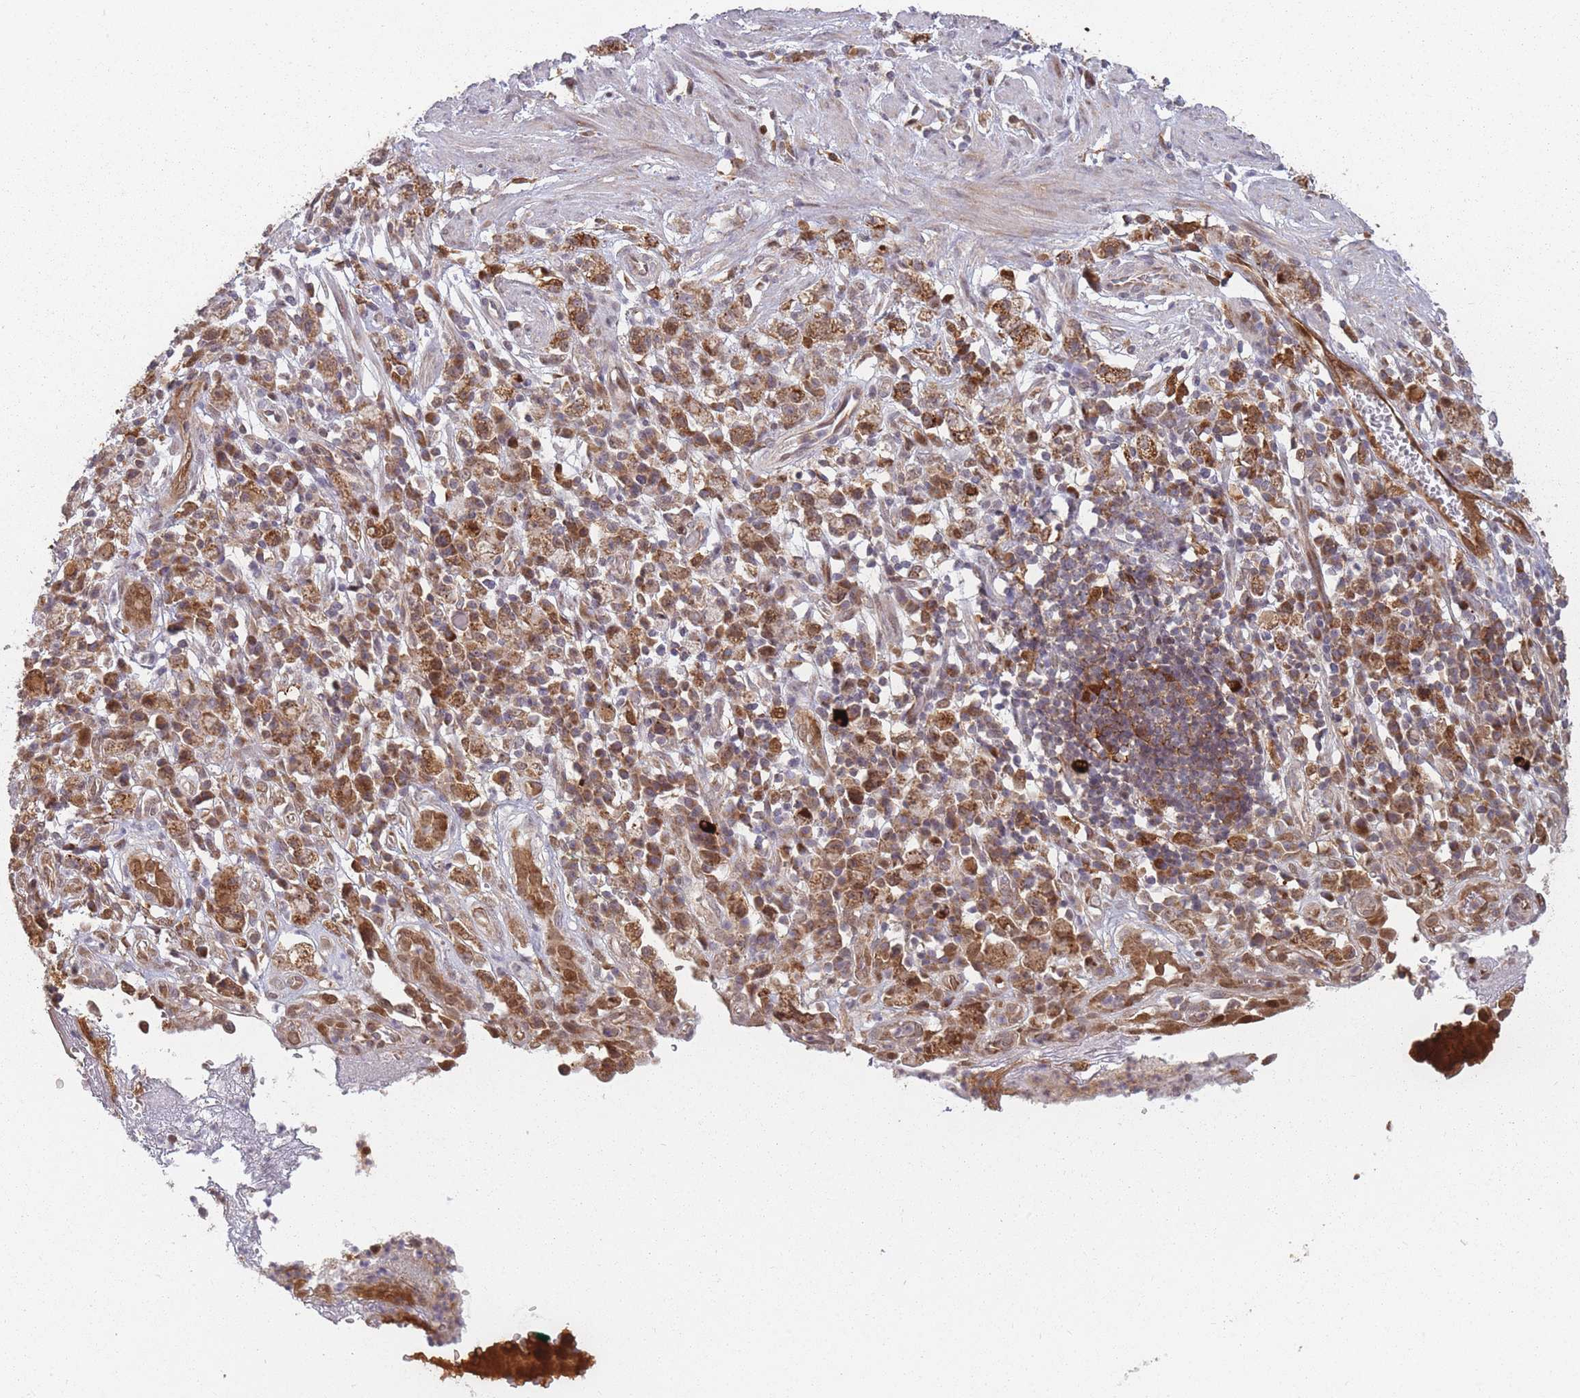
{"staining": {"intensity": "moderate", "quantity": ">75%", "location": "cytoplasmic/membranous"}, "tissue": "stomach cancer", "cell_type": "Tumor cells", "image_type": "cancer", "snomed": [{"axis": "morphology", "description": "Adenocarcinoma, NOS"}, {"axis": "topography", "description": "Stomach"}], "caption": "Immunohistochemistry (IHC) micrograph of human stomach adenocarcinoma stained for a protein (brown), which shows medium levels of moderate cytoplasmic/membranous staining in approximately >75% of tumor cells.", "gene": "LGALS9", "patient": {"sex": "male", "age": 77}}